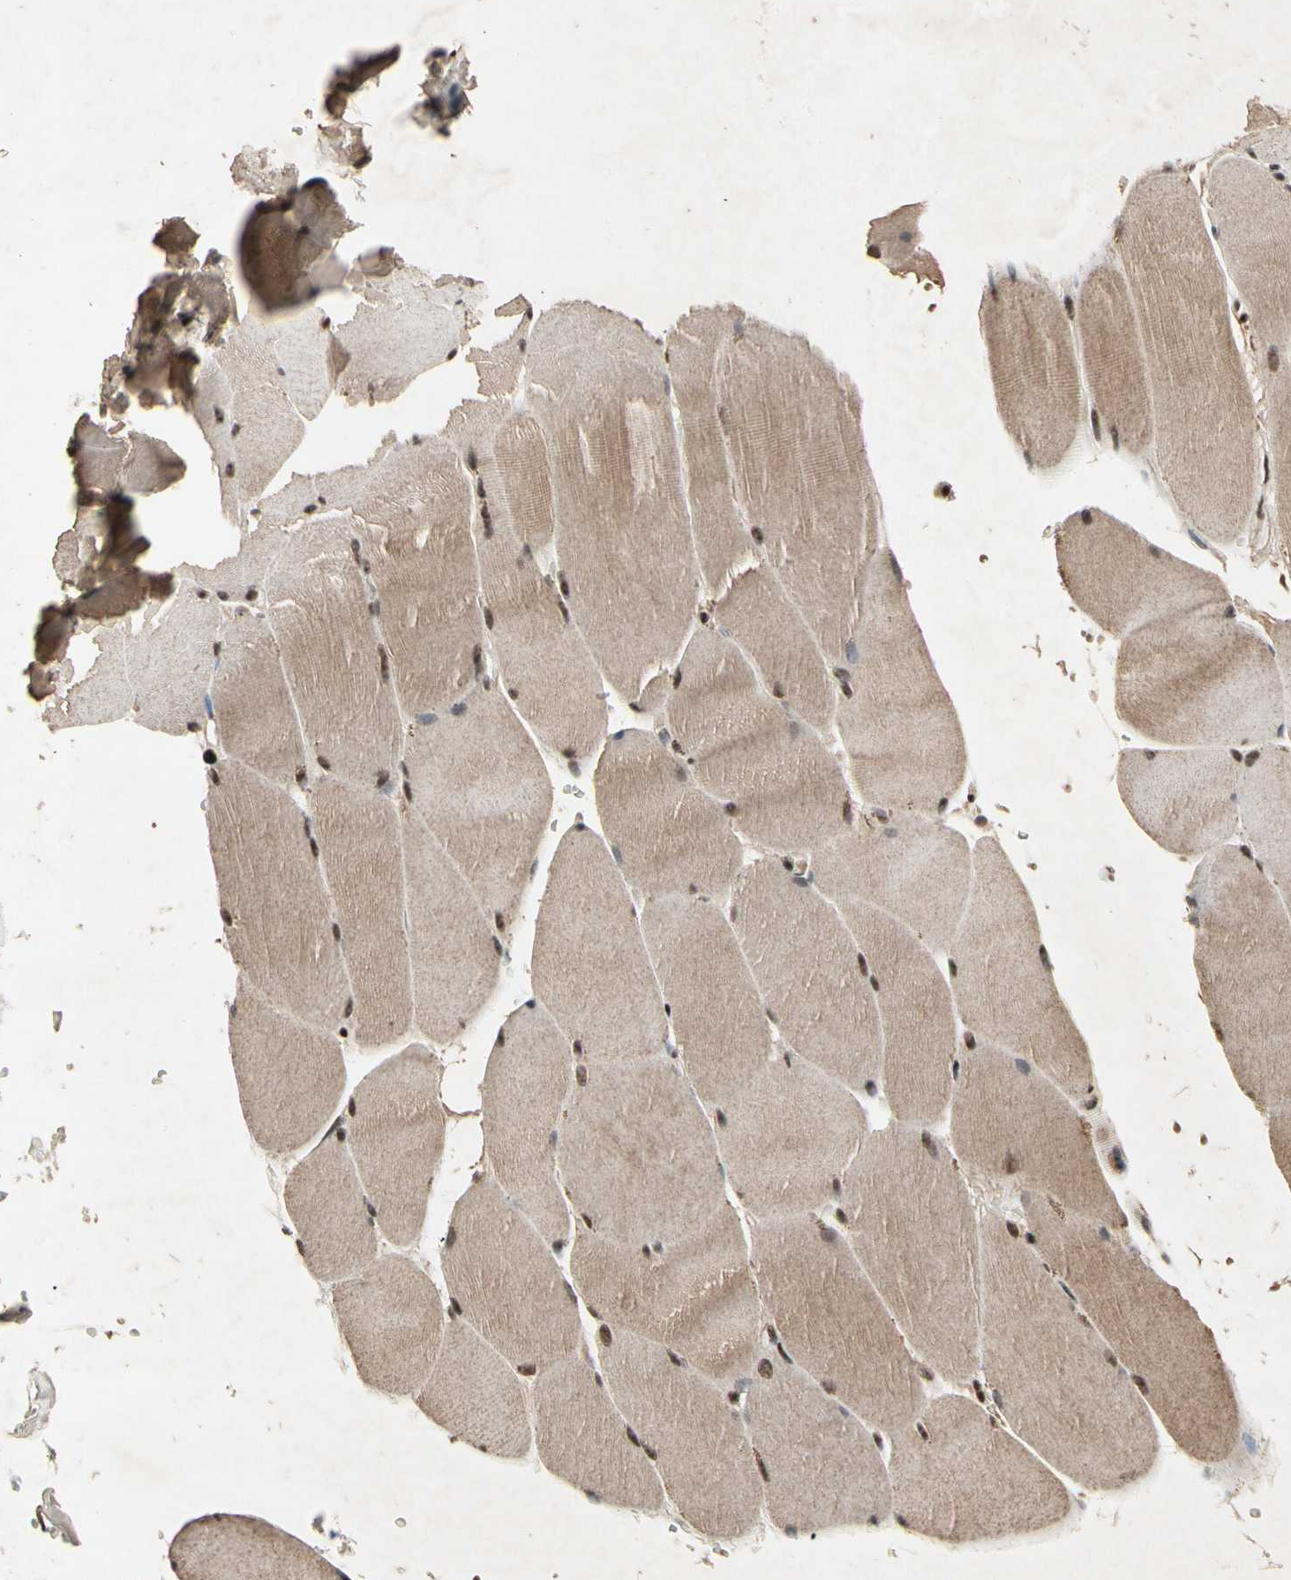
{"staining": {"intensity": "strong", "quantity": ">75%", "location": "cytoplasmic/membranous,nuclear"}, "tissue": "skeletal muscle", "cell_type": "Myocytes", "image_type": "normal", "snomed": [{"axis": "morphology", "description": "Normal tissue, NOS"}, {"axis": "topography", "description": "Skin"}, {"axis": "topography", "description": "Skeletal muscle"}], "caption": "This is a photomicrograph of IHC staining of normal skeletal muscle, which shows strong expression in the cytoplasmic/membranous,nuclear of myocytes.", "gene": "TBX2", "patient": {"sex": "male", "age": 83}}